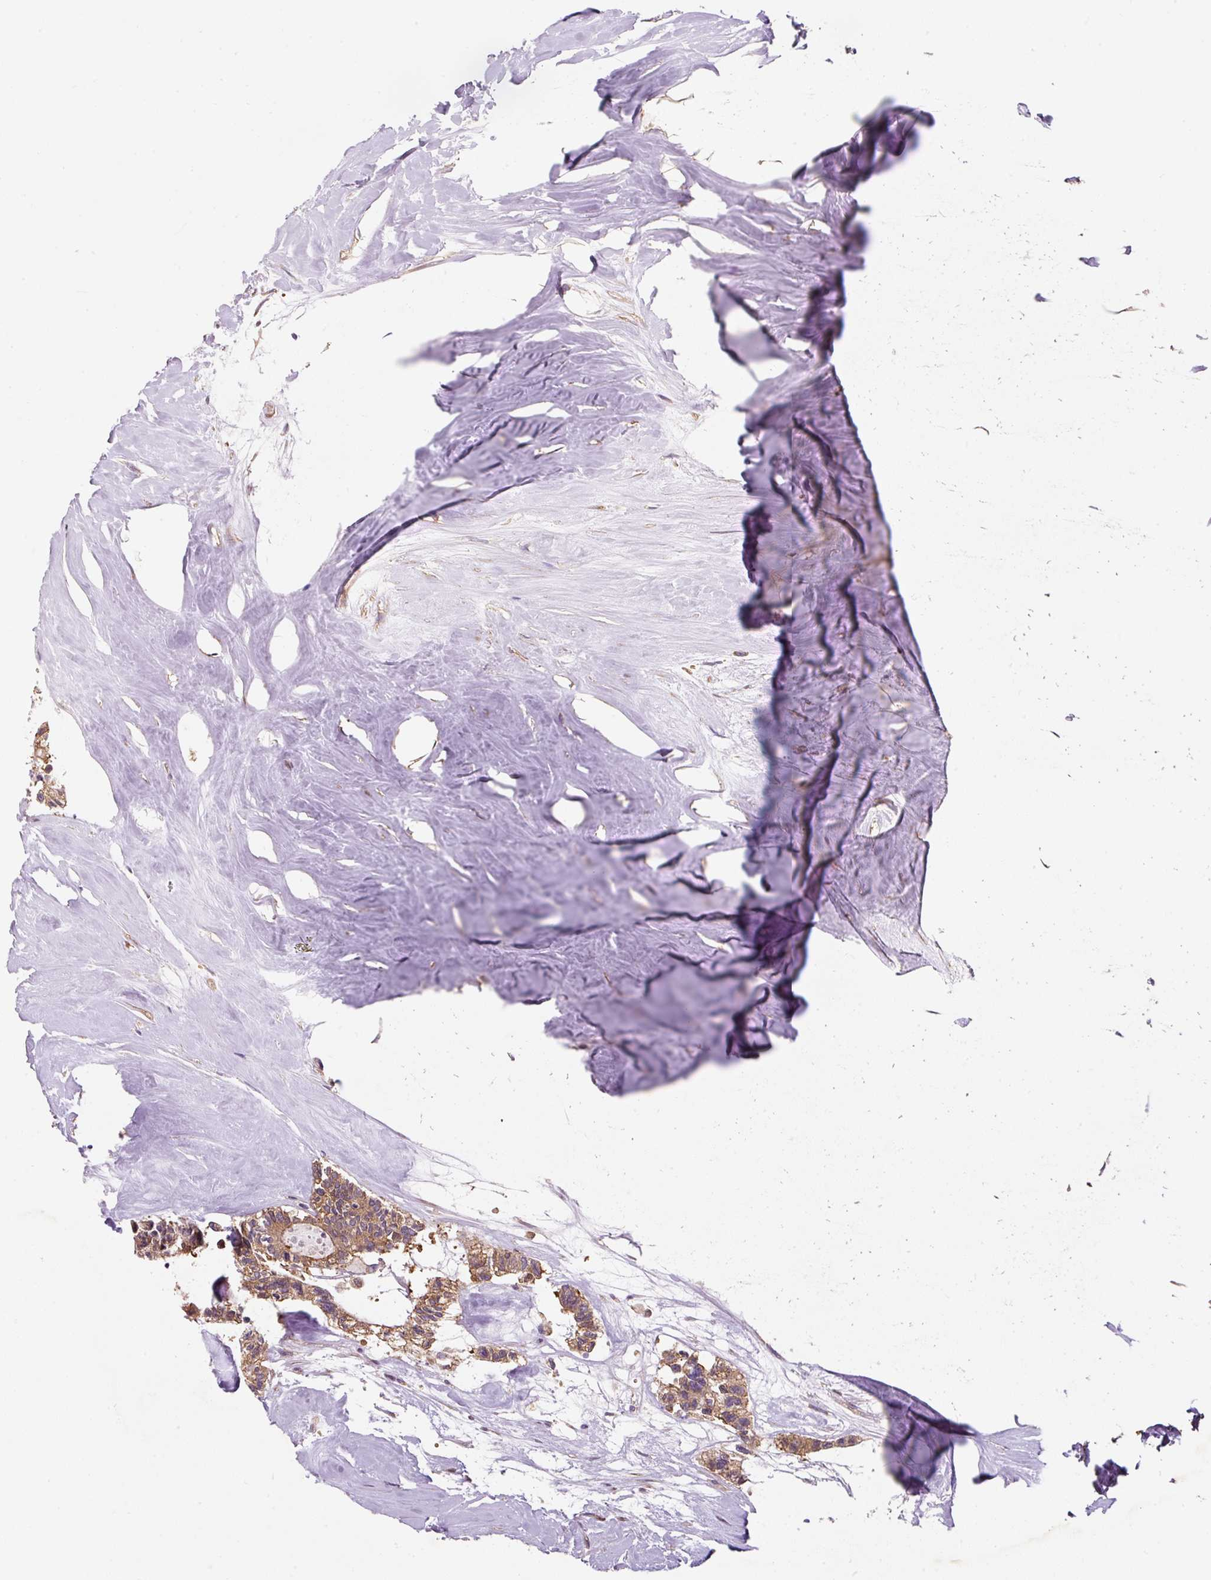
{"staining": {"intensity": "moderate", "quantity": ">75%", "location": "cytoplasmic/membranous"}, "tissue": "colorectal cancer", "cell_type": "Tumor cells", "image_type": "cancer", "snomed": [{"axis": "morphology", "description": "Adenocarcinoma, NOS"}, {"axis": "topography", "description": "Colon"}, {"axis": "topography", "description": "Rectum"}], "caption": "Colorectal cancer (adenocarcinoma) tissue displays moderate cytoplasmic/membranous staining in approximately >75% of tumor cells, visualized by immunohistochemistry.", "gene": "EIF2S2", "patient": {"sex": "male", "age": 57}}